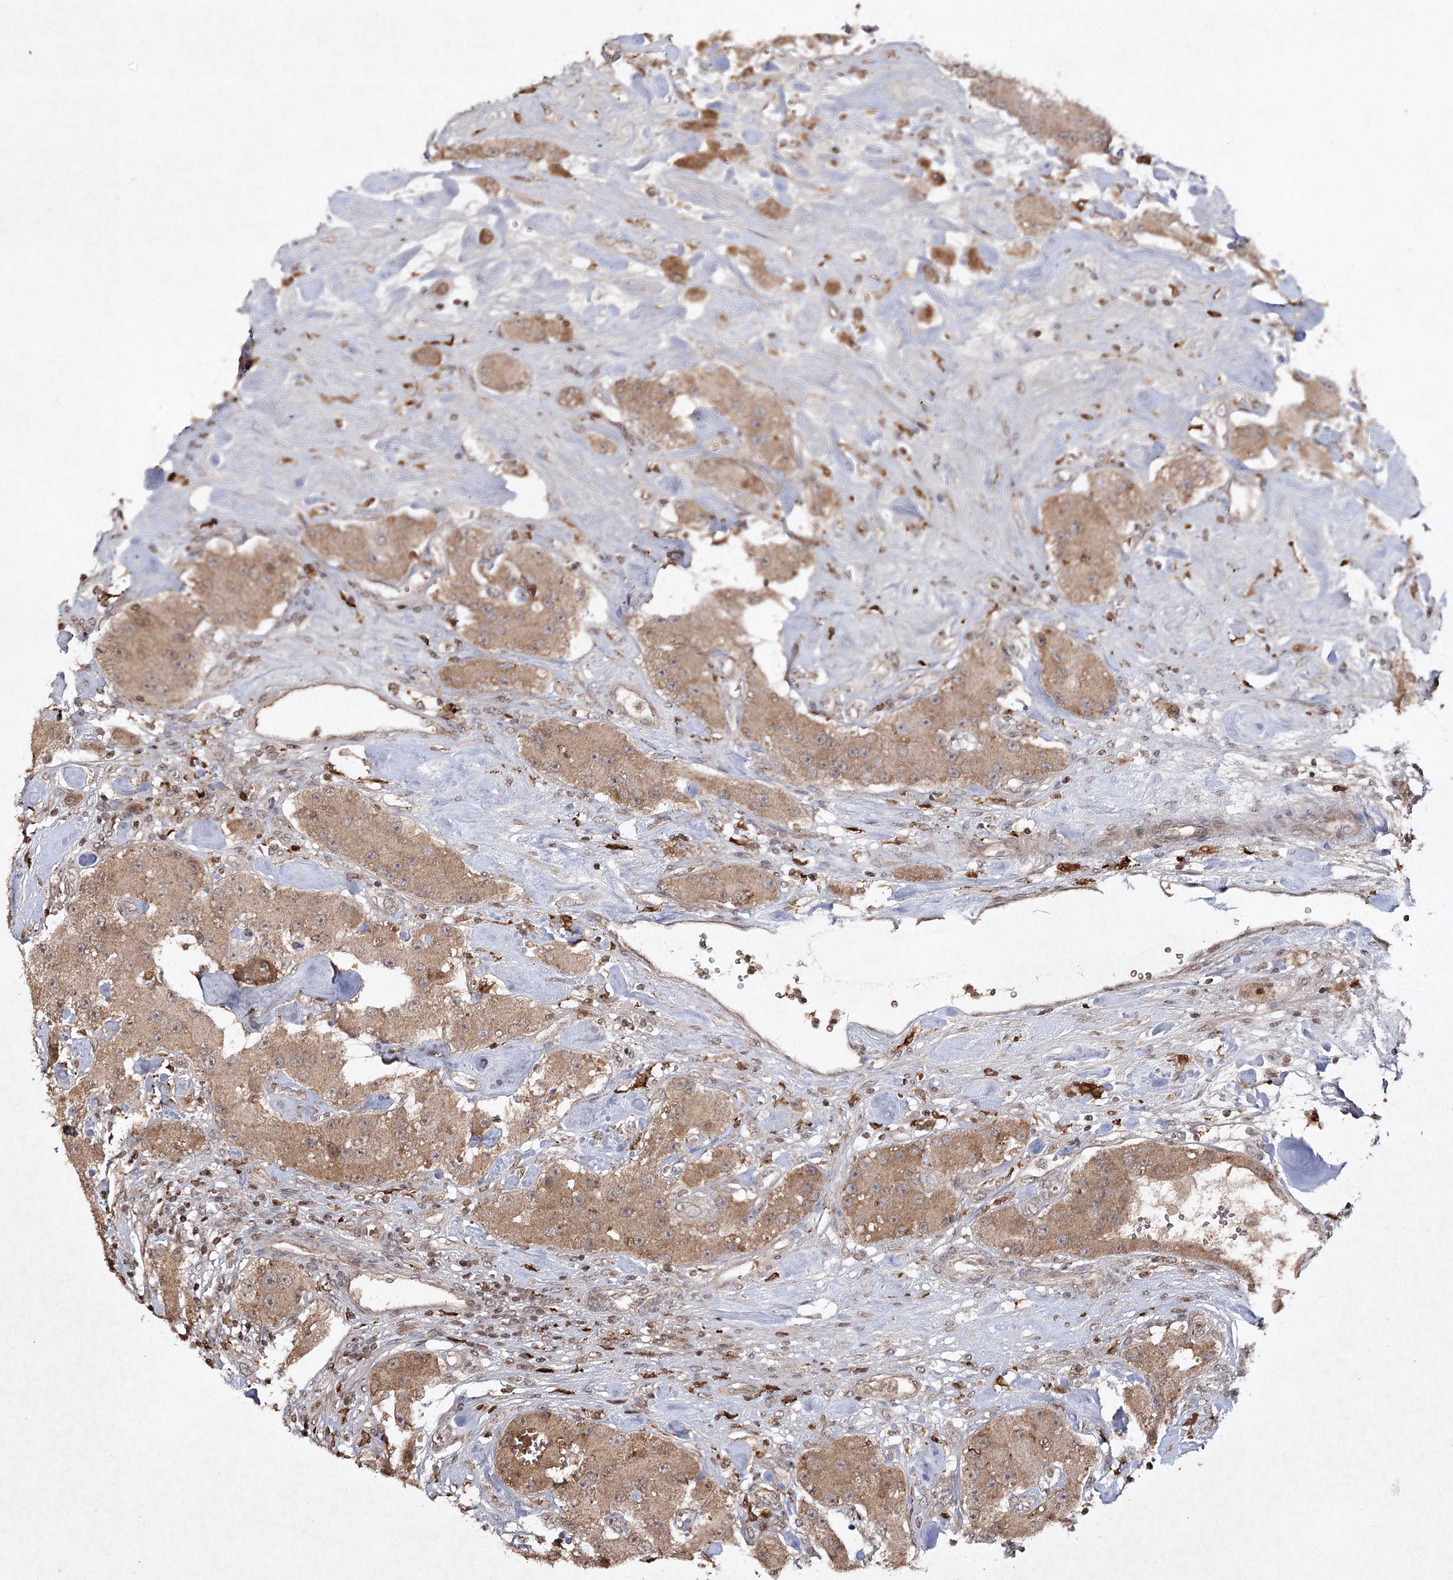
{"staining": {"intensity": "moderate", "quantity": ">75%", "location": "cytoplasmic/membranous"}, "tissue": "carcinoid", "cell_type": "Tumor cells", "image_type": "cancer", "snomed": [{"axis": "morphology", "description": "Carcinoid, malignant, NOS"}, {"axis": "topography", "description": "Pancreas"}], "caption": "DAB immunohistochemical staining of human carcinoid (malignant) displays moderate cytoplasmic/membranous protein staining in approximately >75% of tumor cells. (brown staining indicates protein expression, while blue staining denotes nuclei).", "gene": "CYP2B6", "patient": {"sex": "male", "age": 41}}